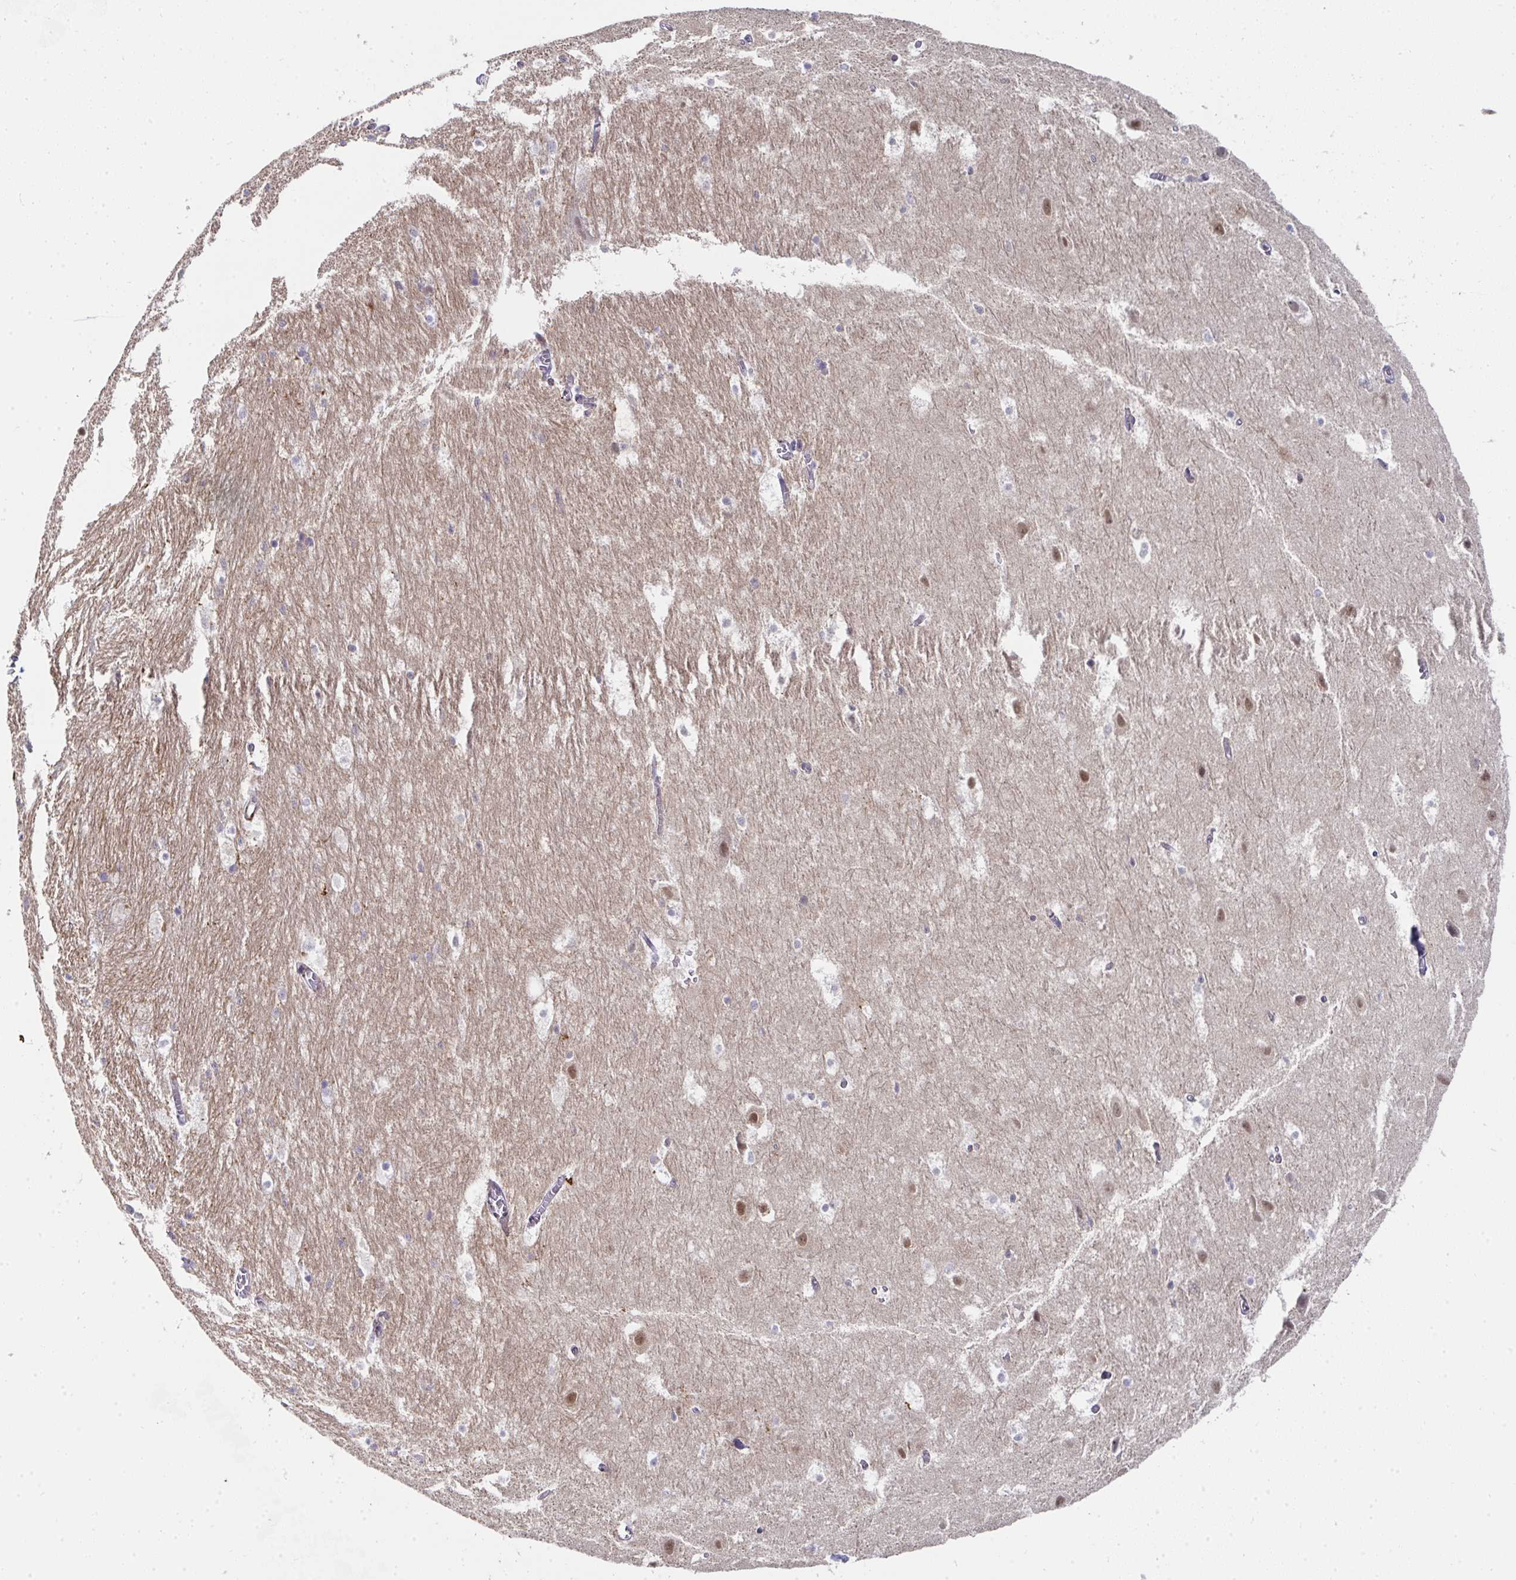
{"staining": {"intensity": "negative", "quantity": "none", "location": "none"}, "tissue": "hippocampus", "cell_type": "Glial cells", "image_type": "normal", "snomed": [{"axis": "morphology", "description": "Normal tissue, NOS"}, {"axis": "topography", "description": "Hippocampus"}], "caption": "Protein analysis of normal hippocampus displays no significant positivity in glial cells. The staining was performed using DAB (3,3'-diaminobenzidine) to visualize the protein expression in brown, while the nuclei were stained in blue with hematoxylin (Magnification: 20x).", "gene": "GINS2", "patient": {"sex": "female", "age": 52}}